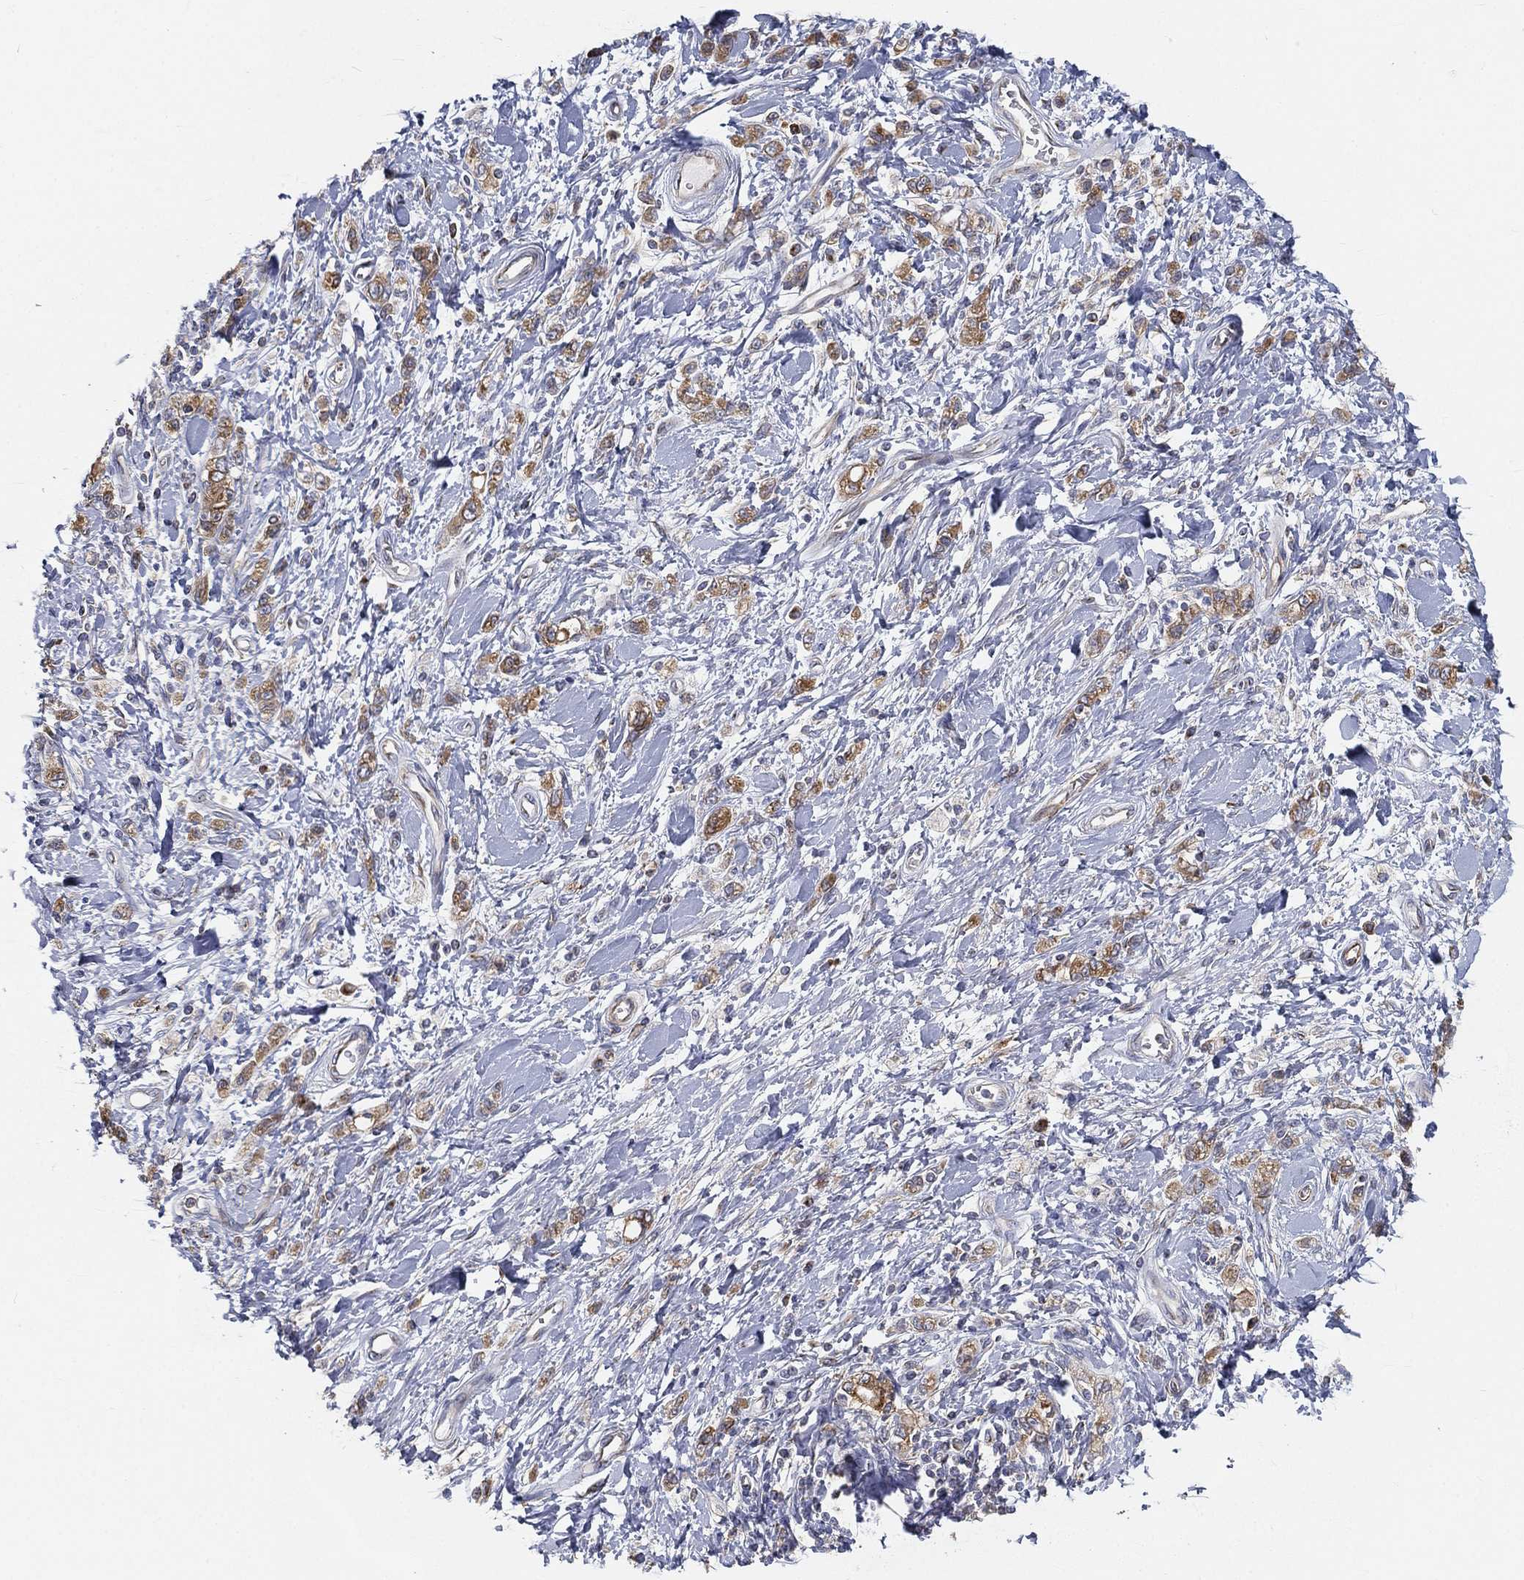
{"staining": {"intensity": "moderate", "quantity": ">75%", "location": "cytoplasmic/membranous"}, "tissue": "stomach cancer", "cell_type": "Tumor cells", "image_type": "cancer", "snomed": [{"axis": "morphology", "description": "Adenocarcinoma, NOS"}, {"axis": "topography", "description": "Stomach"}], "caption": "Immunohistochemistry of adenocarcinoma (stomach) demonstrates medium levels of moderate cytoplasmic/membranous positivity in approximately >75% of tumor cells.", "gene": "TMEM25", "patient": {"sex": "male", "age": 77}}